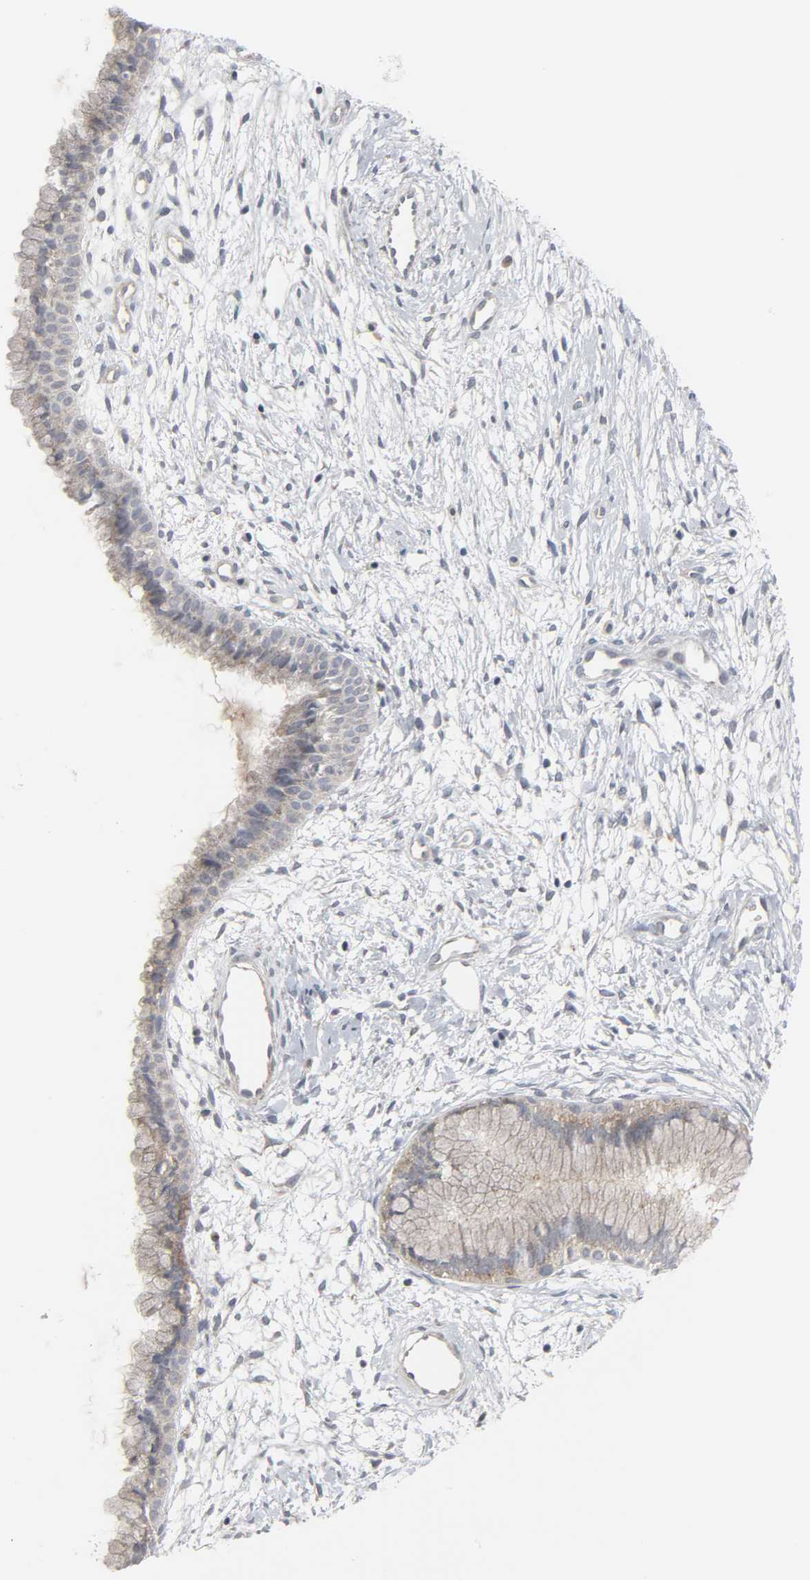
{"staining": {"intensity": "moderate", "quantity": ">75%", "location": "cytoplasmic/membranous"}, "tissue": "cervix", "cell_type": "Glandular cells", "image_type": "normal", "snomed": [{"axis": "morphology", "description": "Normal tissue, NOS"}, {"axis": "topography", "description": "Cervix"}], "caption": "Human cervix stained for a protein (brown) exhibits moderate cytoplasmic/membranous positive positivity in about >75% of glandular cells.", "gene": "CLIP1", "patient": {"sex": "female", "age": 39}}